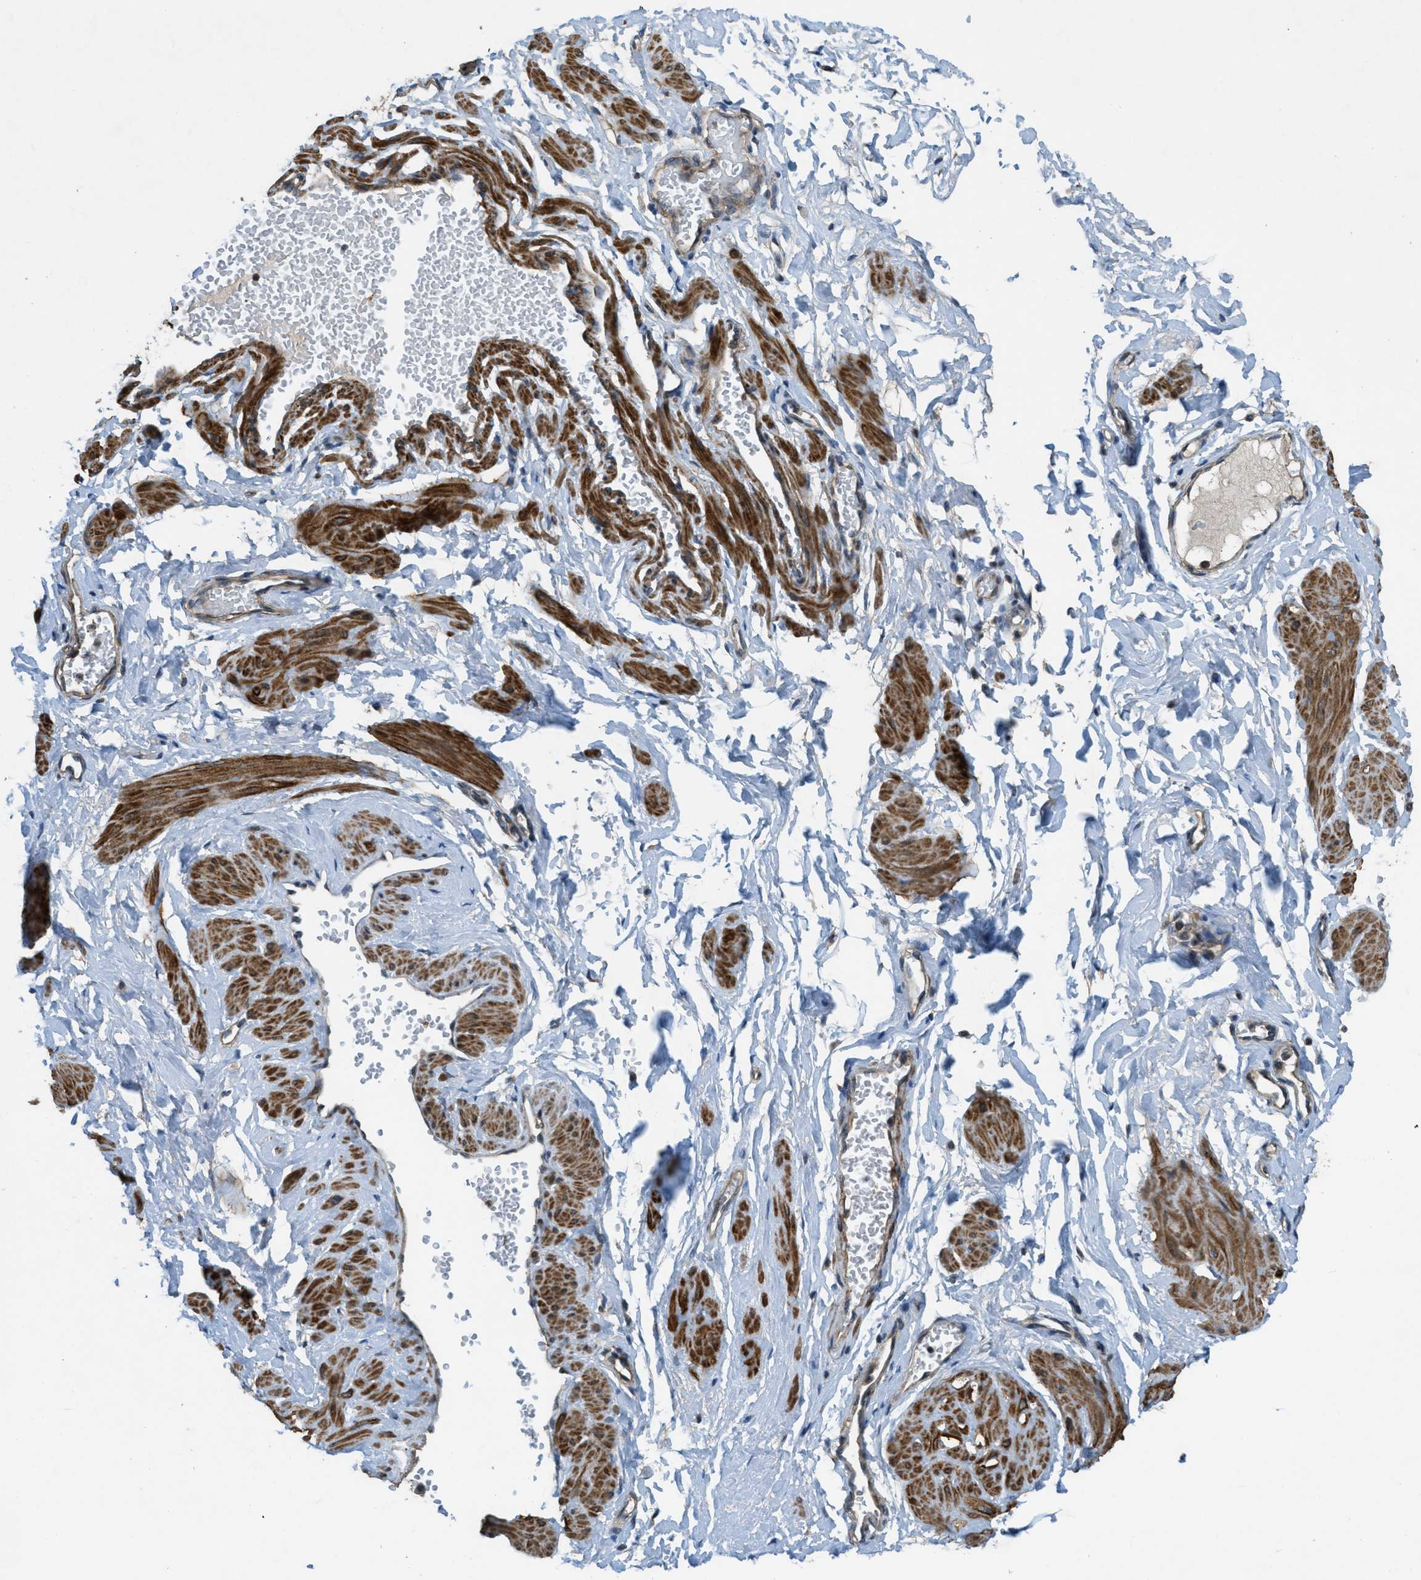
{"staining": {"intensity": "moderate", "quantity": "<25%", "location": "cytoplasmic/membranous"}, "tissue": "adipose tissue", "cell_type": "Adipocytes", "image_type": "normal", "snomed": [{"axis": "morphology", "description": "Normal tissue, NOS"}, {"axis": "topography", "description": "Soft tissue"}, {"axis": "topography", "description": "Vascular tissue"}], "caption": "Immunohistochemistry (IHC) image of normal adipose tissue: adipose tissue stained using immunohistochemistry displays low levels of moderate protein expression localized specifically in the cytoplasmic/membranous of adipocytes, appearing as a cytoplasmic/membranous brown color.", "gene": "VEZT", "patient": {"sex": "female", "age": 35}}